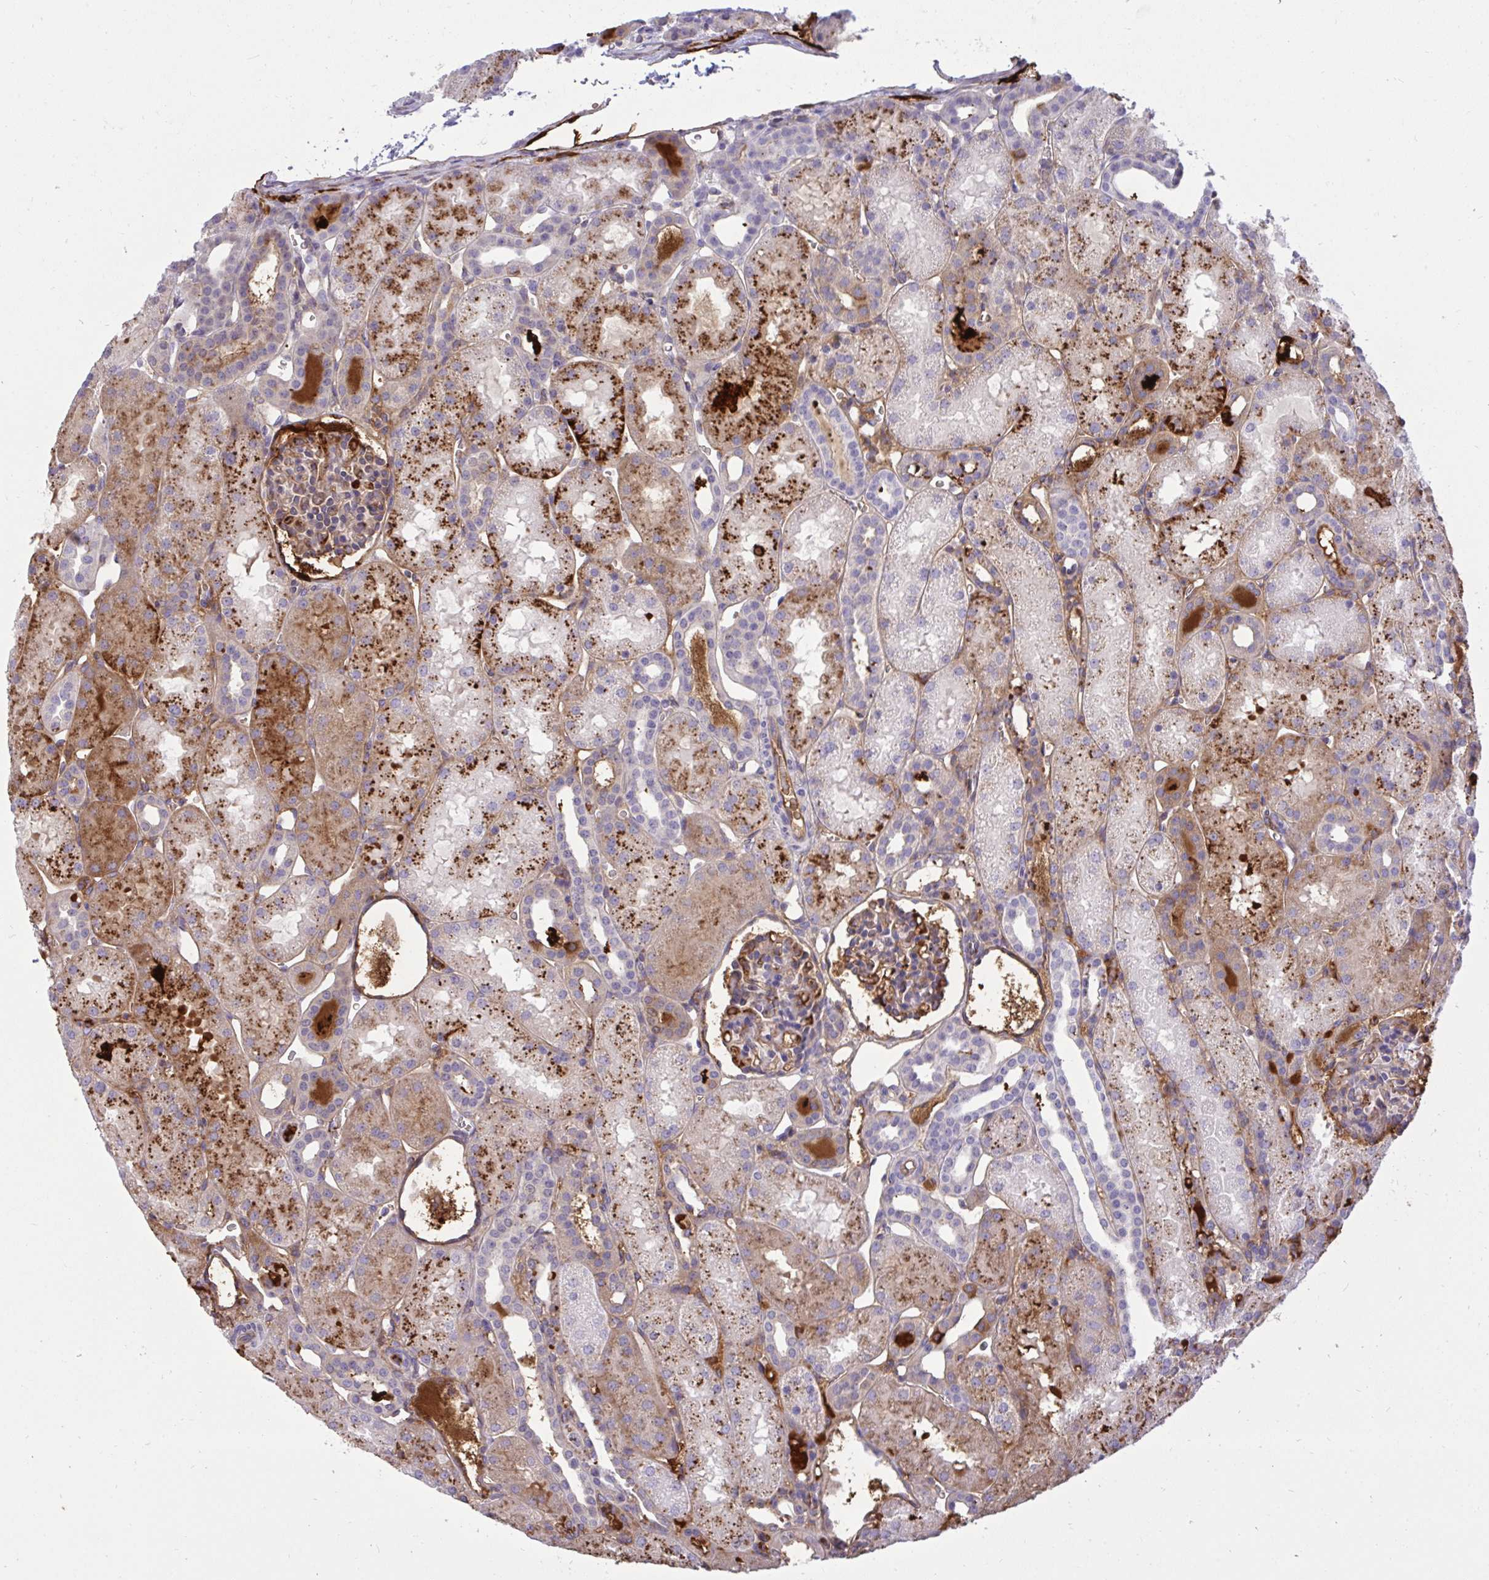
{"staining": {"intensity": "moderate", "quantity": "25%-75%", "location": "cytoplasmic/membranous"}, "tissue": "kidney", "cell_type": "Cells in glomeruli", "image_type": "normal", "snomed": [{"axis": "morphology", "description": "Normal tissue, NOS"}, {"axis": "topography", "description": "Kidney"}], "caption": "Cells in glomeruli reveal medium levels of moderate cytoplasmic/membranous expression in about 25%-75% of cells in normal kidney.", "gene": "F2", "patient": {"sex": "male", "age": 2}}